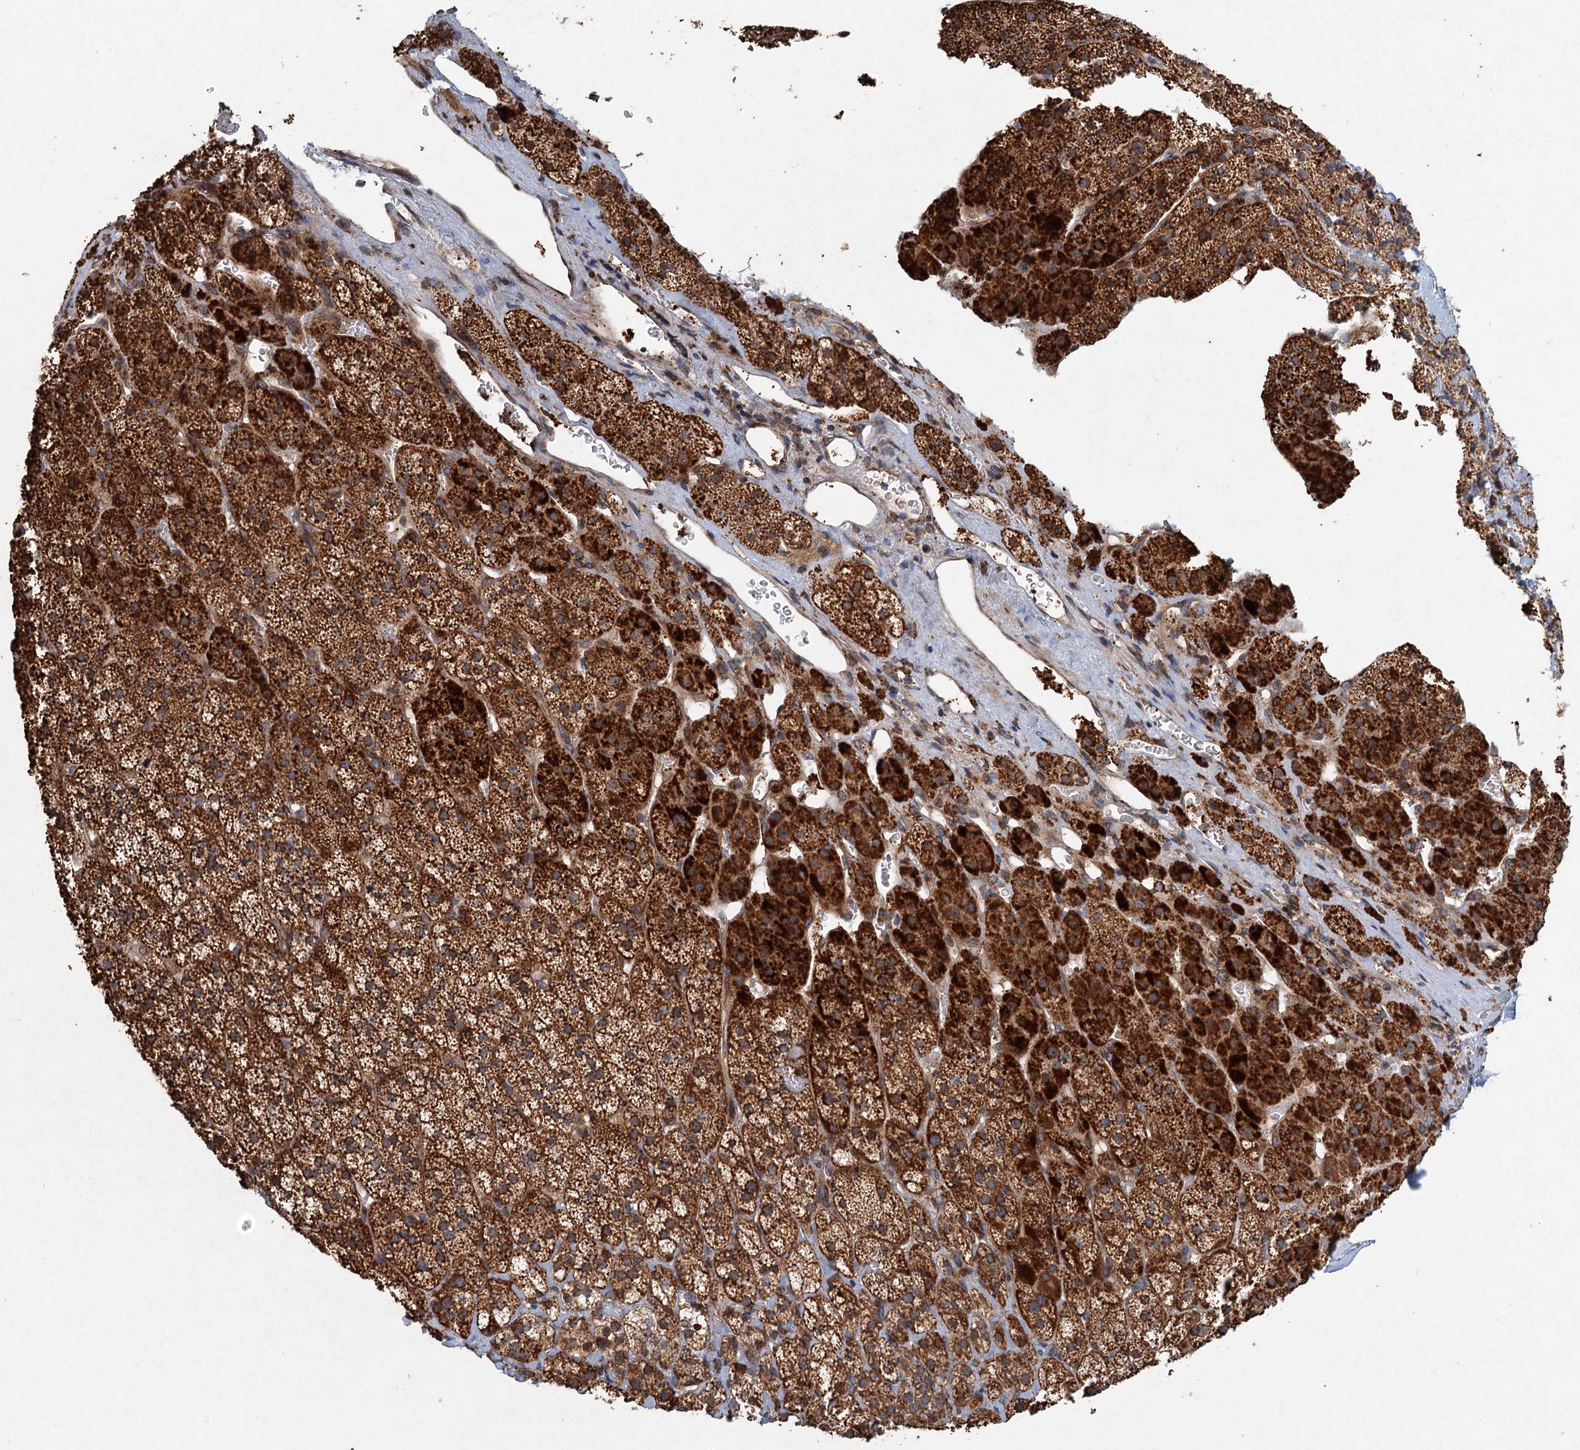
{"staining": {"intensity": "strong", "quantity": ">75%", "location": "cytoplasmic/membranous"}, "tissue": "adrenal gland", "cell_type": "Glandular cells", "image_type": "normal", "snomed": [{"axis": "morphology", "description": "Normal tissue, NOS"}, {"axis": "topography", "description": "Adrenal gland"}], "caption": "Normal adrenal gland exhibits strong cytoplasmic/membranous positivity in approximately >75% of glandular cells, visualized by immunohistochemistry. The staining was performed using DAB (3,3'-diaminobenzidine), with brown indicating positive protein expression. Nuclei are stained blue with hematoxylin.", "gene": "SRPX2", "patient": {"sex": "female", "age": 44}}